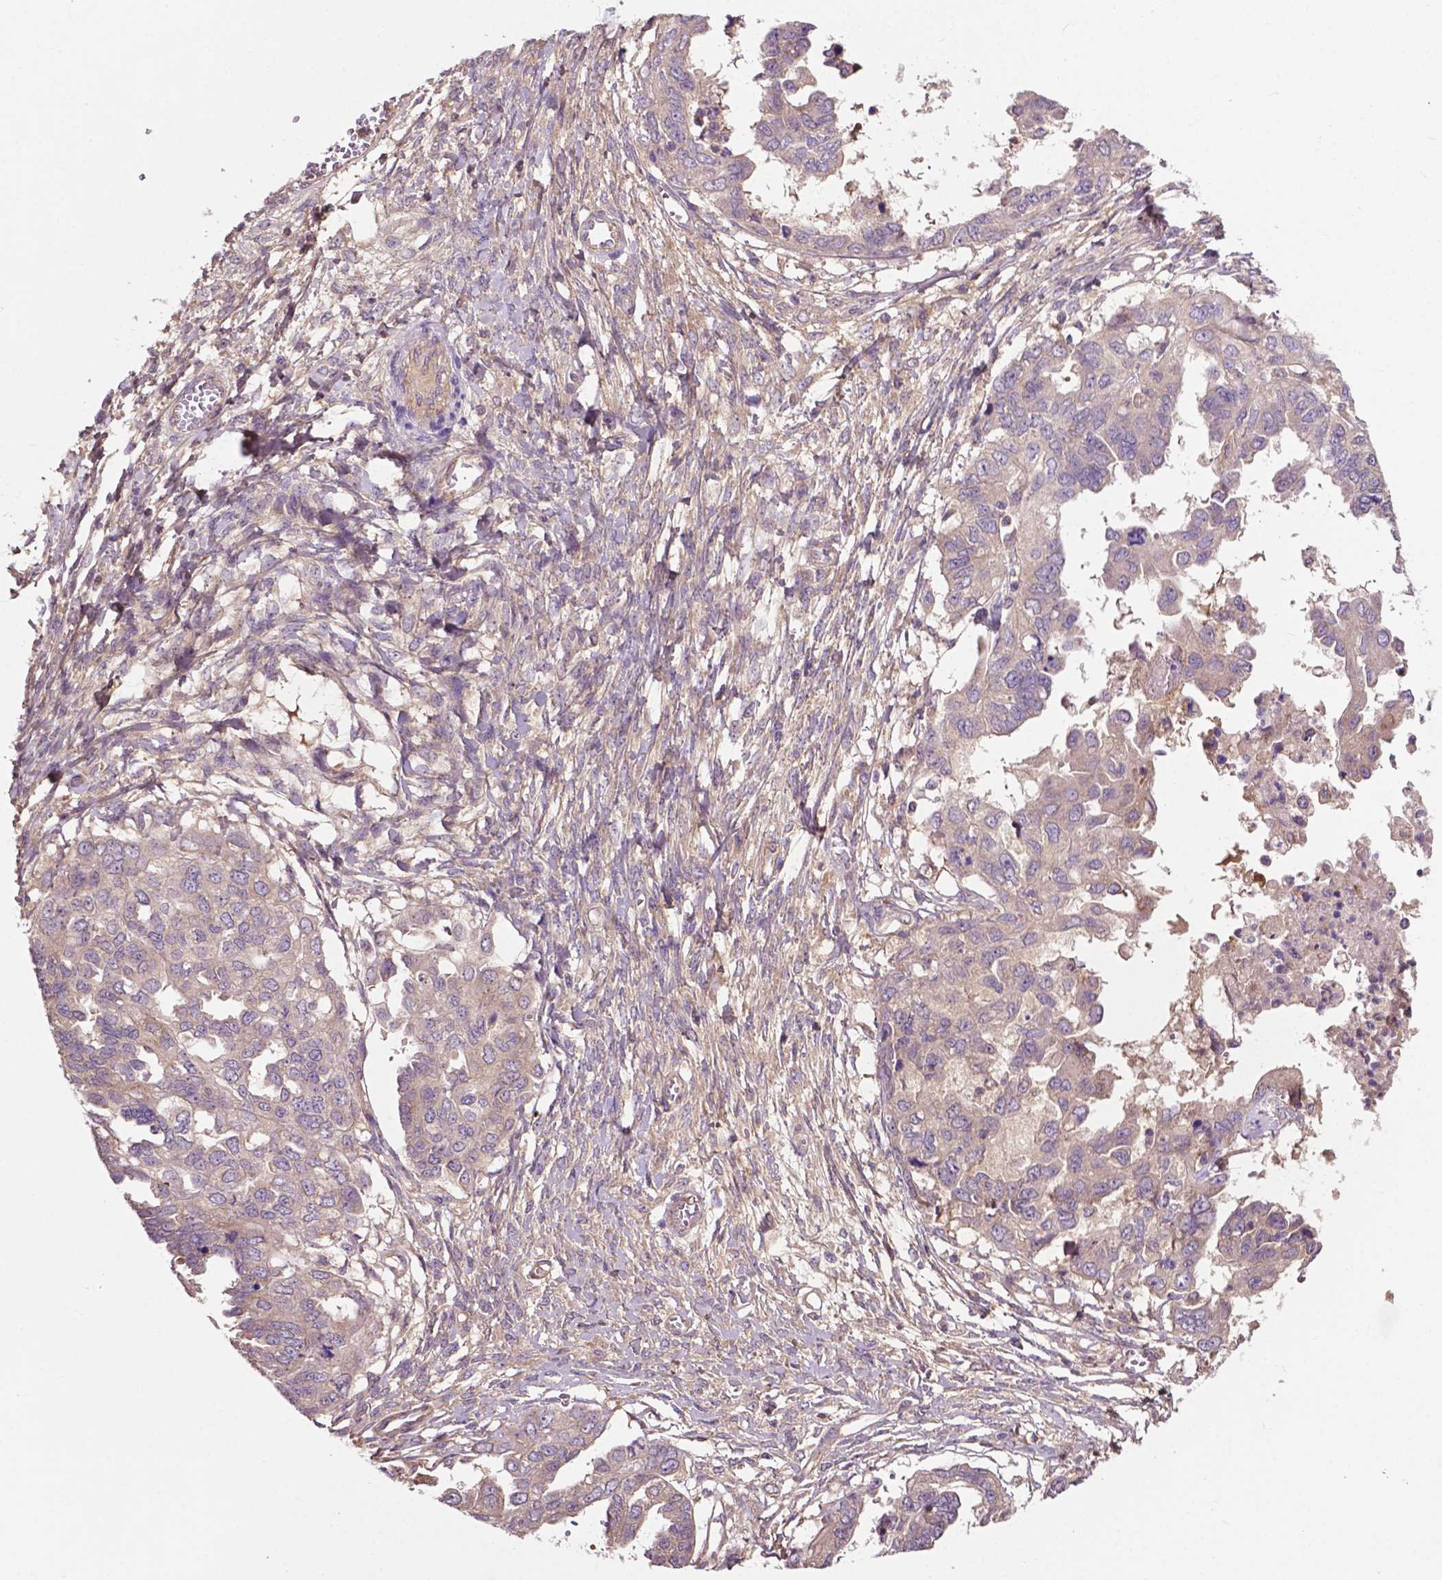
{"staining": {"intensity": "negative", "quantity": "none", "location": "none"}, "tissue": "ovarian cancer", "cell_type": "Tumor cells", "image_type": "cancer", "snomed": [{"axis": "morphology", "description": "Cystadenocarcinoma, serous, NOS"}, {"axis": "topography", "description": "Ovary"}], "caption": "High magnification brightfield microscopy of ovarian cancer stained with DAB (3,3'-diaminobenzidine) (brown) and counterstained with hematoxylin (blue): tumor cells show no significant positivity.", "gene": "GJA9", "patient": {"sex": "female", "age": 53}}